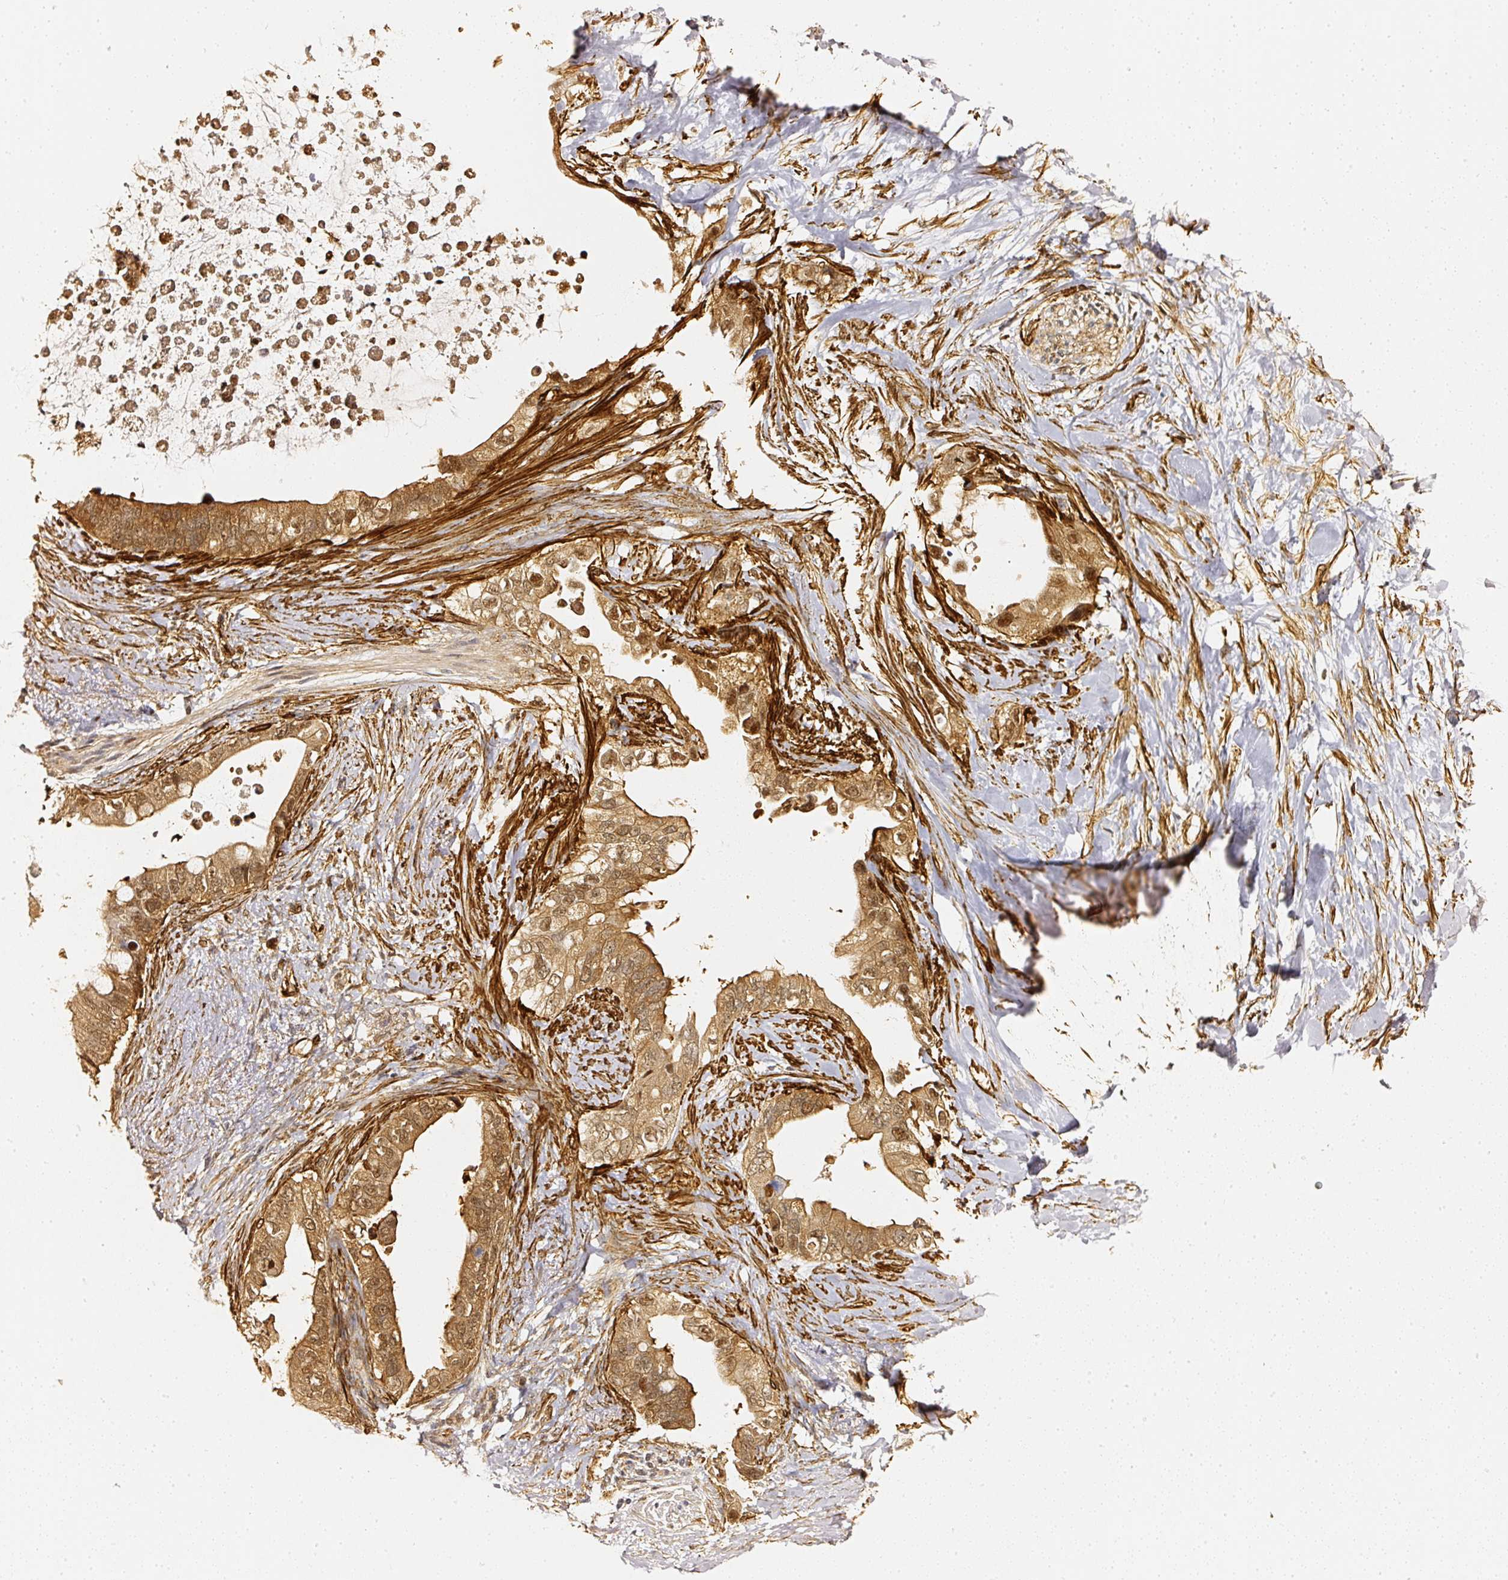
{"staining": {"intensity": "moderate", "quantity": ">75%", "location": "cytoplasmic/membranous,nuclear"}, "tissue": "pancreatic cancer", "cell_type": "Tumor cells", "image_type": "cancer", "snomed": [{"axis": "morphology", "description": "Adenocarcinoma, NOS"}, {"axis": "topography", "description": "Pancreas"}], "caption": "Protein expression analysis of human adenocarcinoma (pancreatic) reveals moderate cytoplasmic/membranous and nuclear positivity in approximately >75% of tumor cells.", "gene": "PSMD1", "patient": {"sex": "female", "age": 56}}